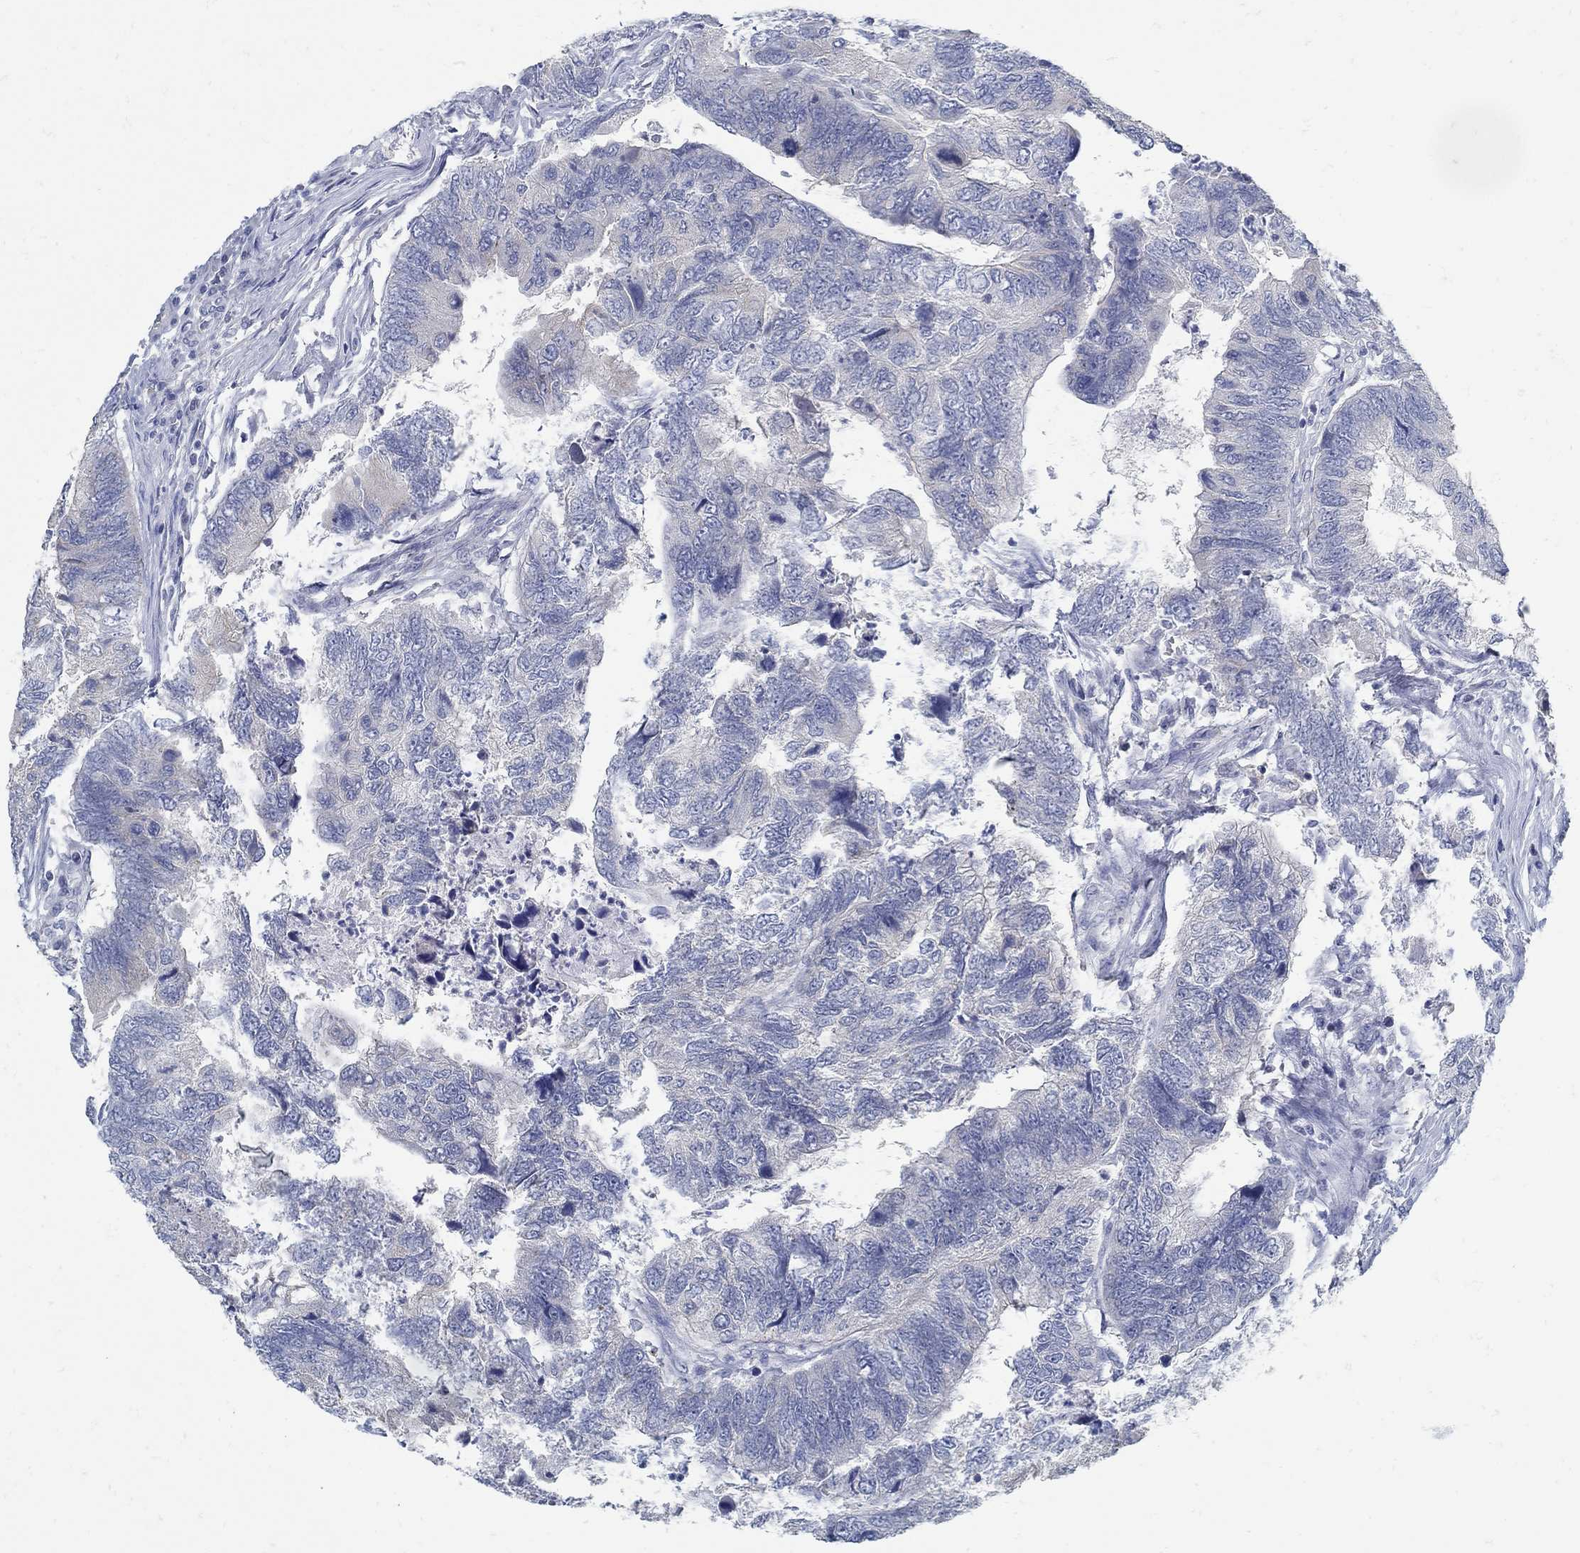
{"staining": {"intensity": "negative", "quantity": "none", "location": "none"}, "tissue": "colorectal cancer", "cell_type": "Tumor cells", "image_type": "cancer", "snomed": [{"axis": "morphology", "description": "Adenocarcinoma, NOS"}, {"axis": "topography", "description": "Colon"}], "caption": "Colorectal cancer (adenocarcinoma) was stained to show a protein in brown. There is no significant expression in tumor cells. (DAB (3,3'-diaminobenzidine) IHC visualized using brightfield microscopy, high magnification).", "gene": "ZFAND4", "patient": {"sex": "female", "age": 67}}